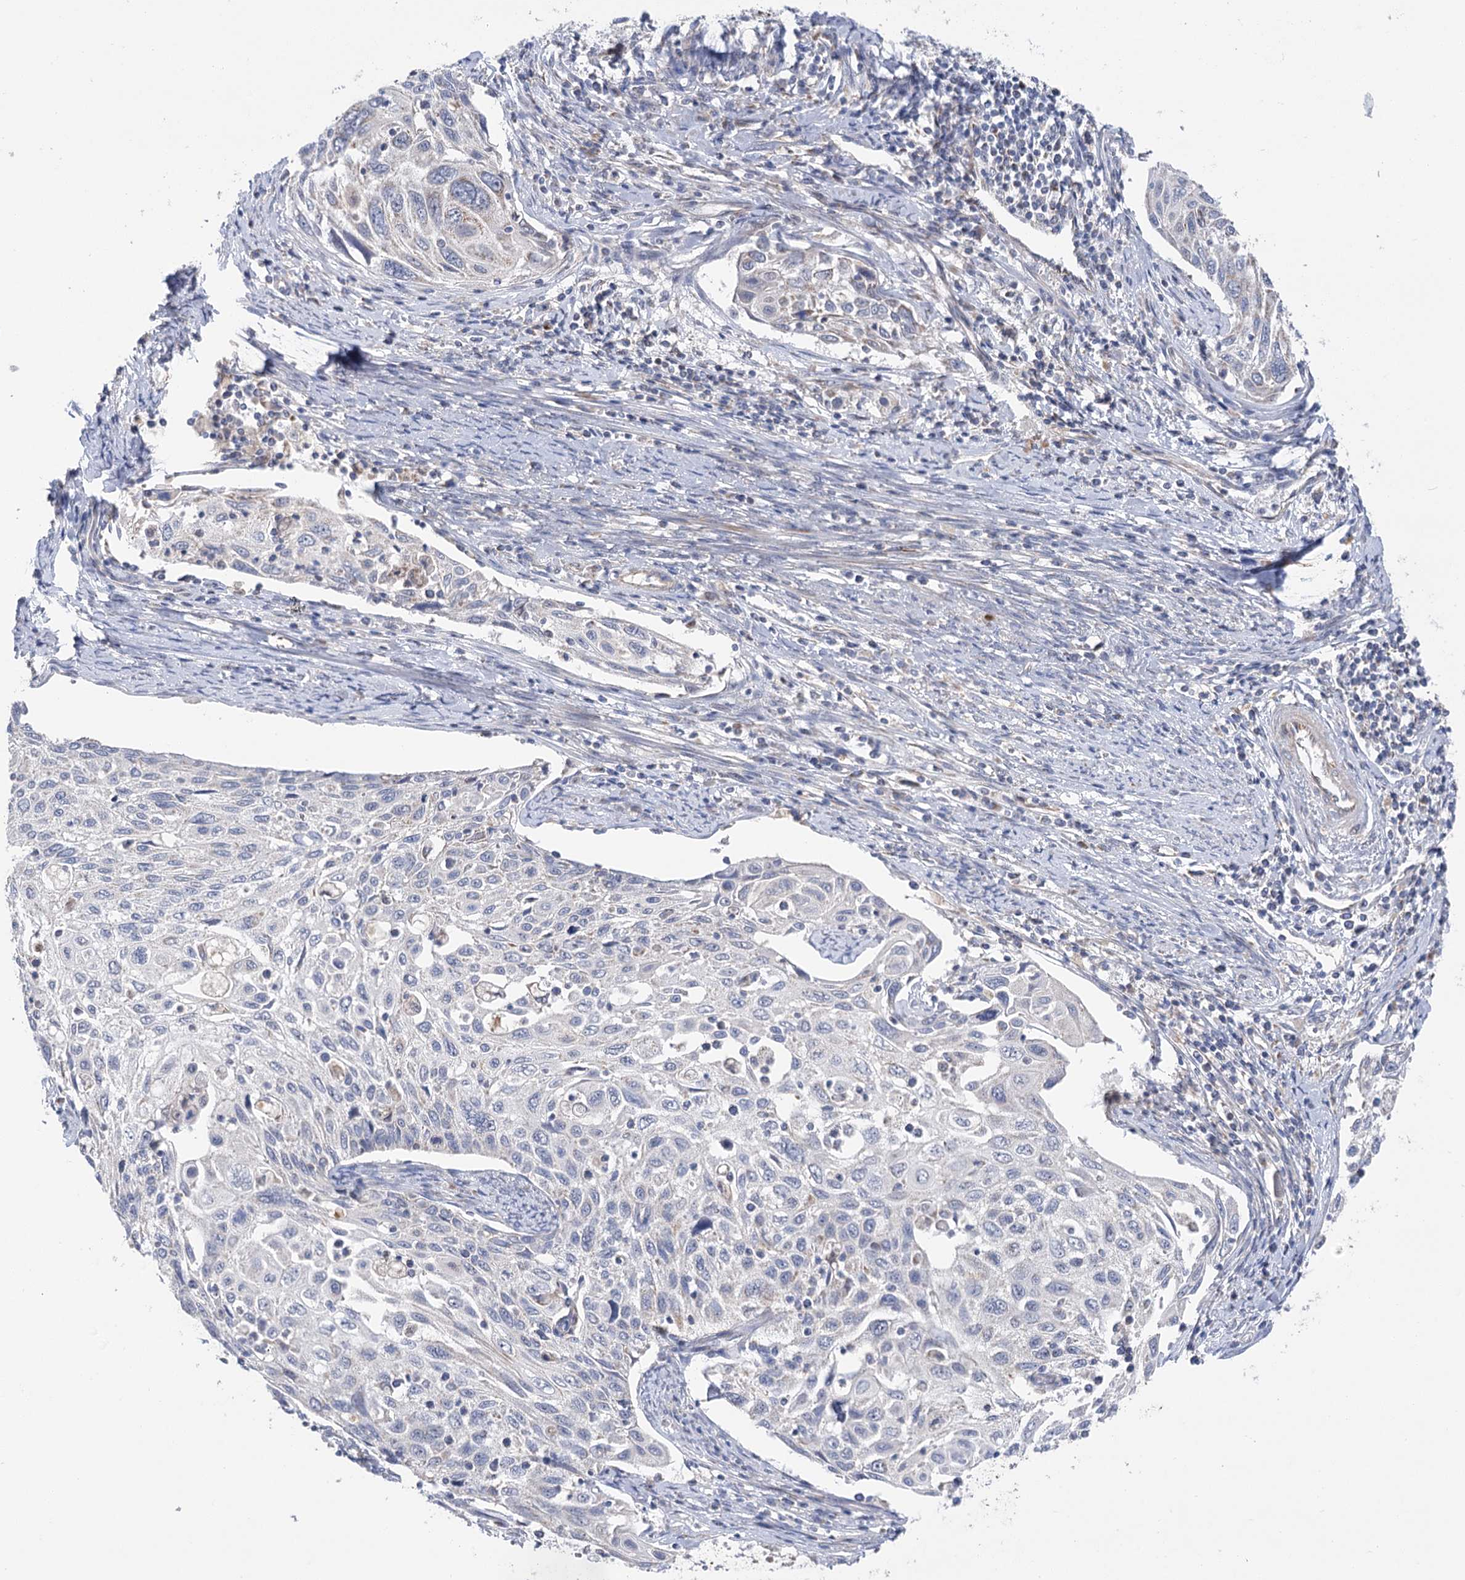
{"staining": {"intensity": "negative", "quantity": "none", "location": "none"}, "tissue": "cervical cancer", "cell_type": "Tumor cells", "image_type": "cancer", "snomed": [{"axis": "morphology", "description": "Squamous cell carcinoma, NOS"}, {"axis": "topography", "description": "Cervix"}], "caption": "Immunohistochemistry of human cervical squamous cell carcinoma displays no expression in tumor cells.", "gene": "ECHDC3", "patient": {"sex": "female", "age": 70}}